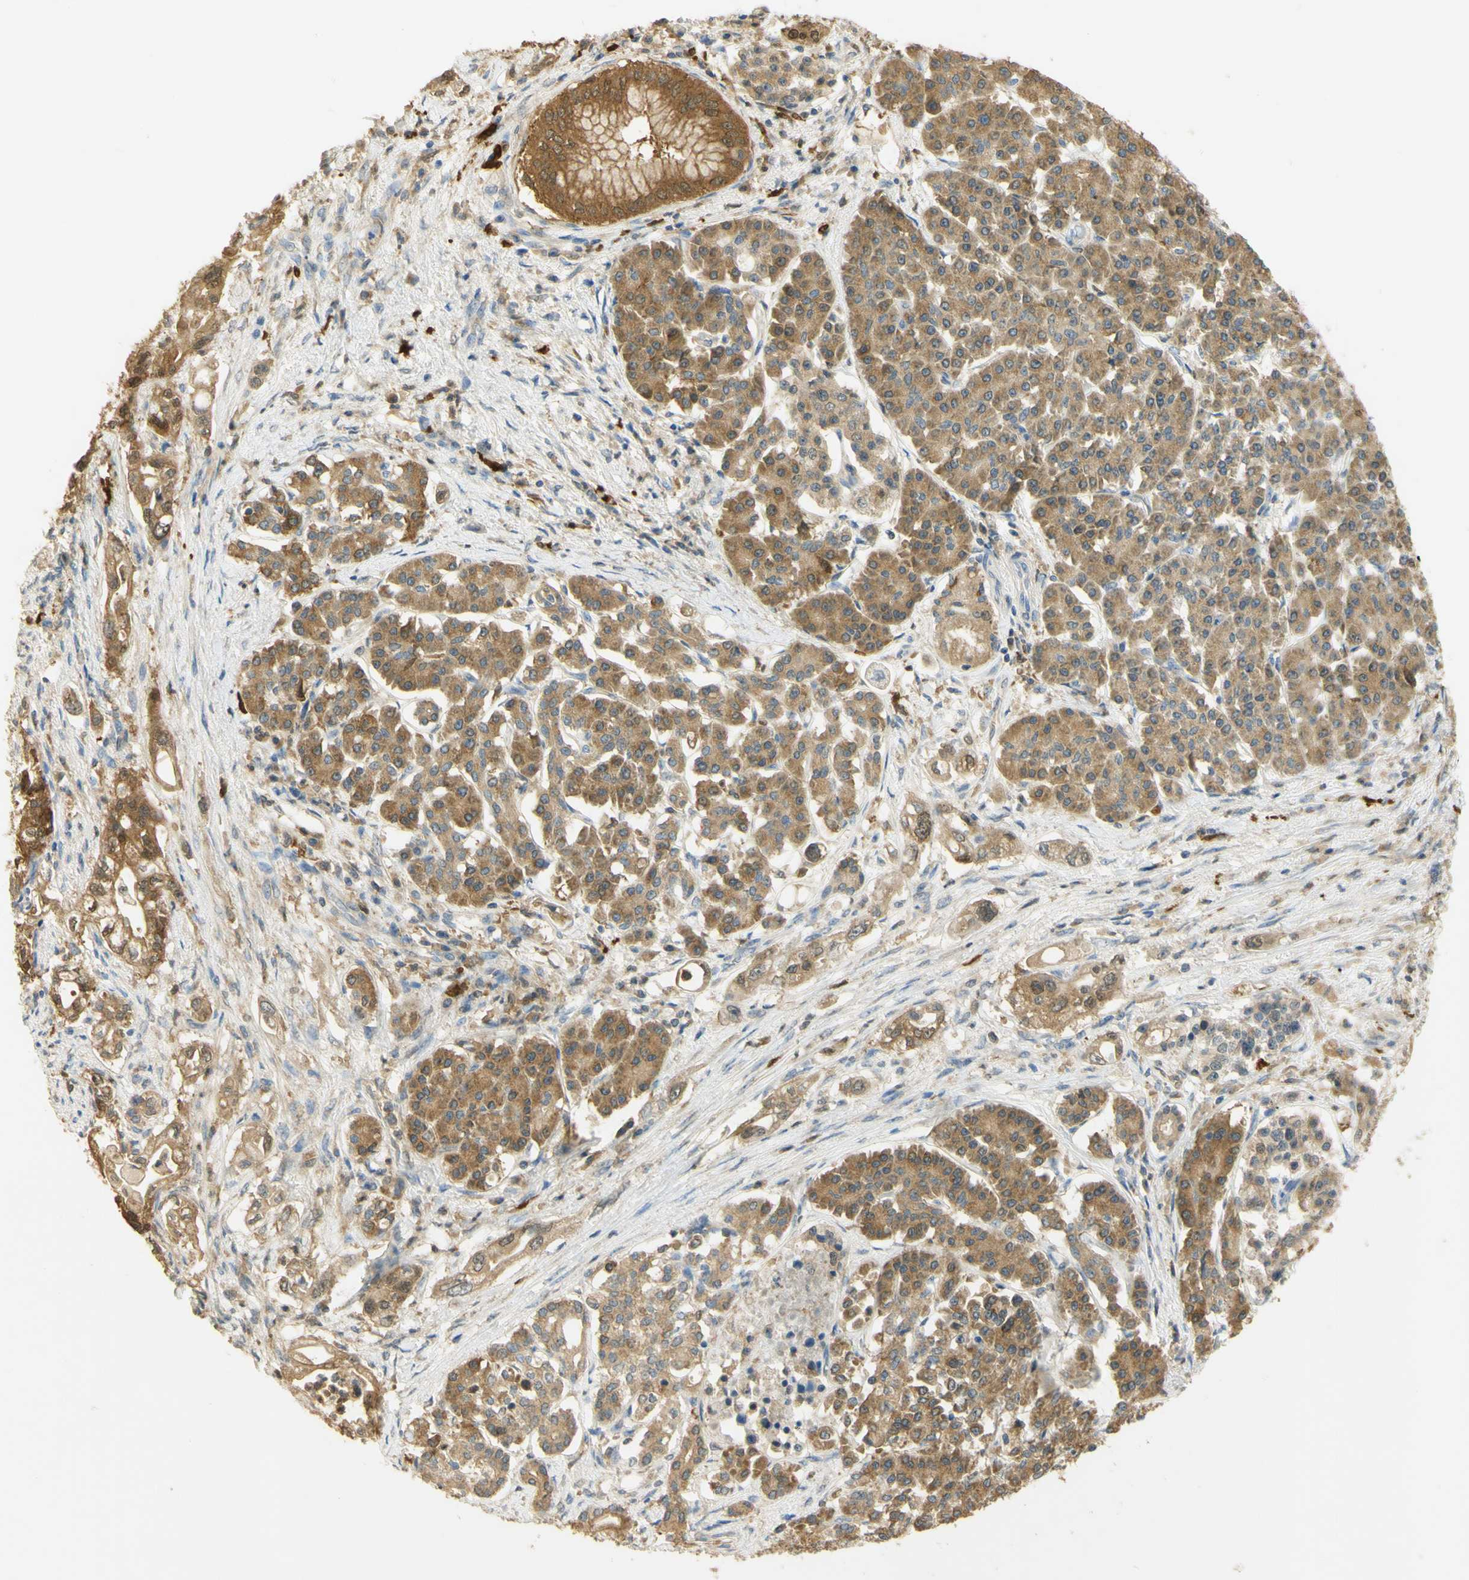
{"staining": {"intensity": "moderate", "quantity": ">75%", "location": "cytoplasmic/membranous"}, "tissue": "pancreatic cancer", "cell_type": "Tumor cells", "image_type": "cancer", "snomed": [{"axis": "morphology", "description": "Normal tissue, NOS"}, {"axis": "topography", "description": "Pancreas"}], "caption": "Protein staining of pancreatic cancer tissue displays moderate cytoplasmic/membranous positivity in approximately >75% of tumor cells.", "gene": "PAK1", "patient": {"sex": "male", "age": 42}}